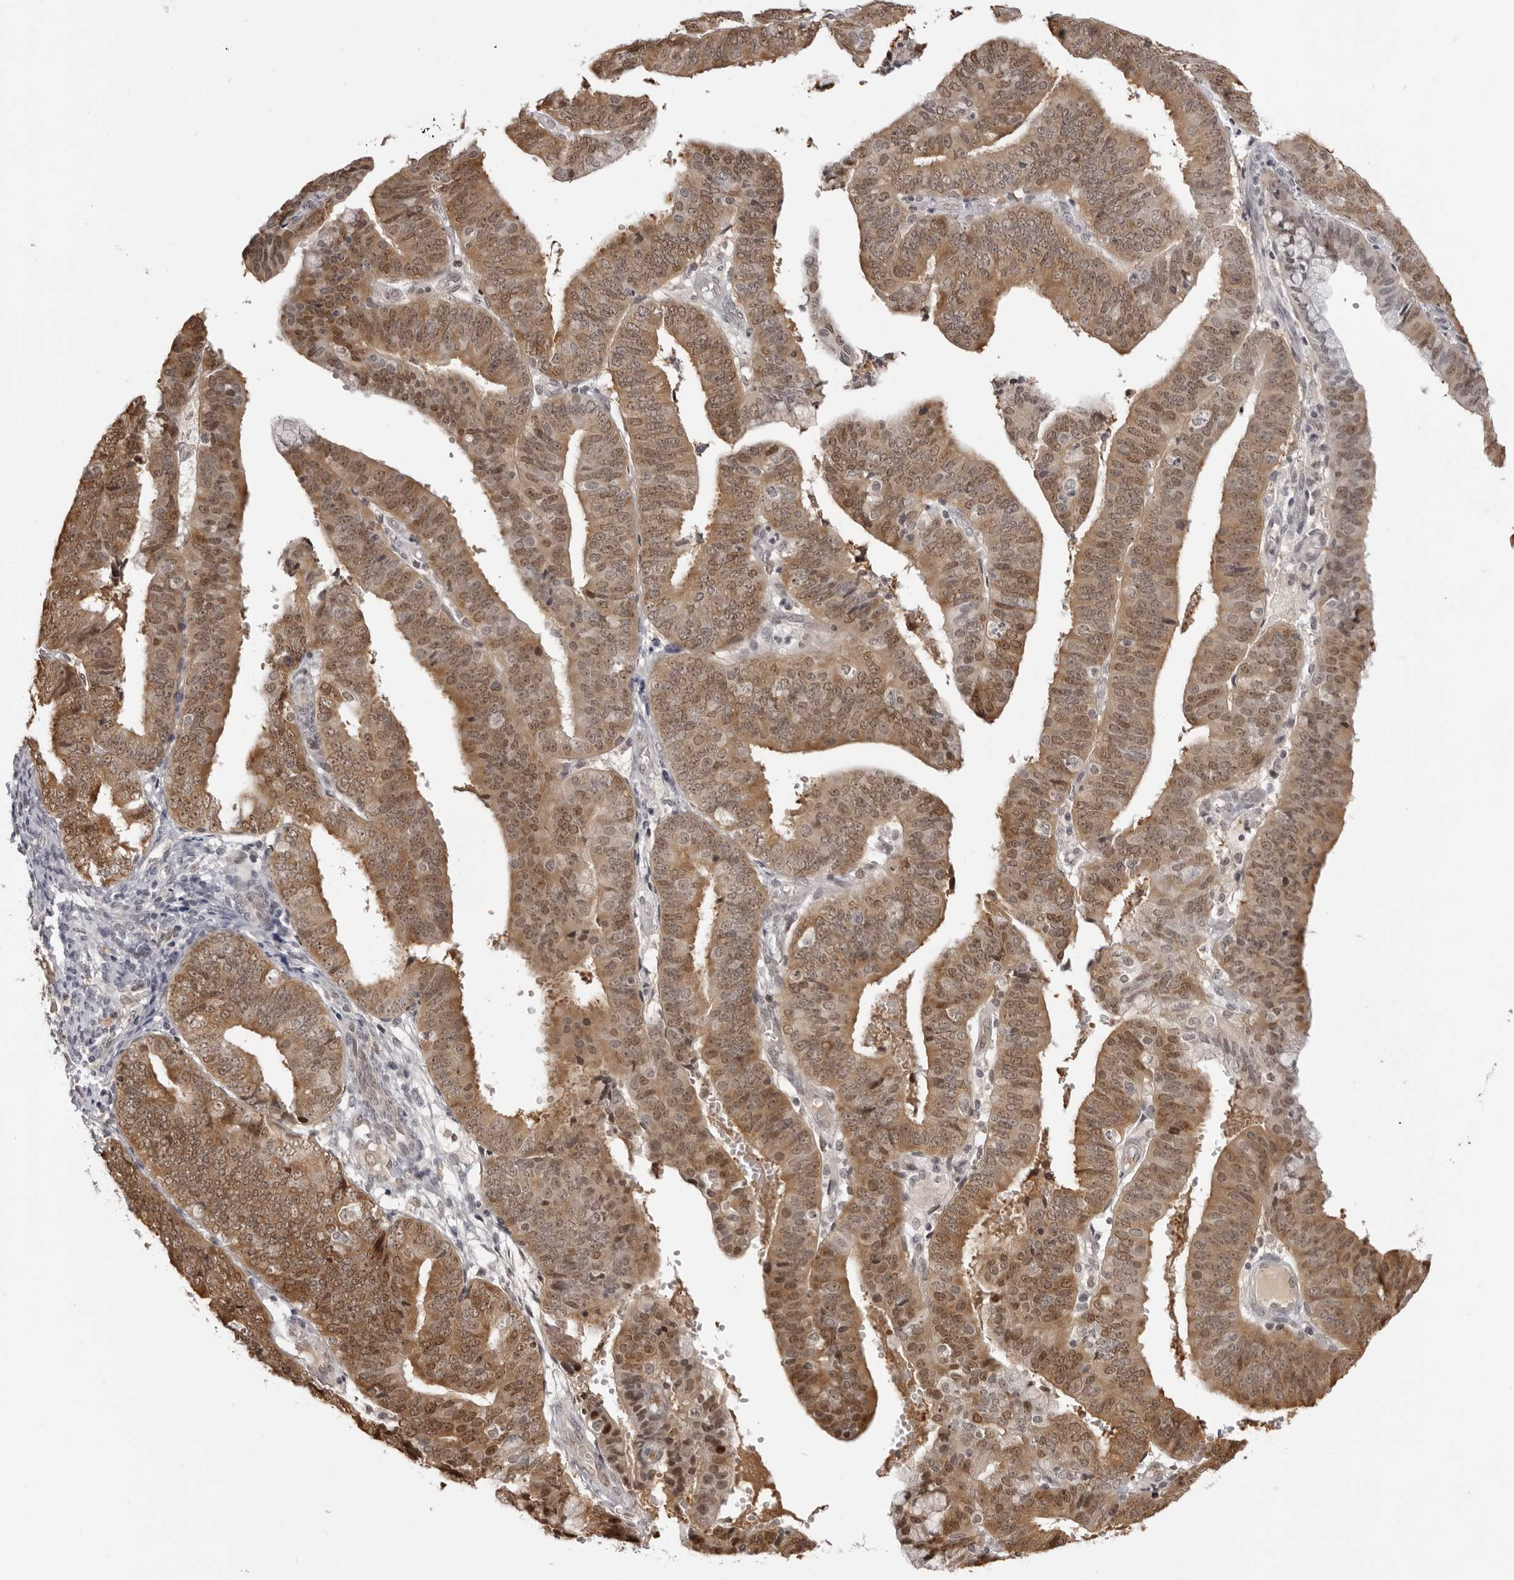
{"staining": {"intensity": "moderate", "quantity": ">75%", "location": "cytoplasmic/membranous,nuclear"}, "tissue": "endometrial cancer", "cell_type": "Tumor cells", "image_type": "cancer", "snomed": [{"axis": "morphology", "description": "Adenocarcinoma, NOS"}, {"axis": "topography", "description": "Endometrium"}], "caption": "Protein expression analysis of human endometrial cancer reveals moderate cytoplasmic/membranous and nuclear staining in approximately >75% of tumor cells. (Brightfield microscopy of DAB IHC at high magnification).", "gene": "SRGAP2", "patient": {"sex": "female", "age": 63}}